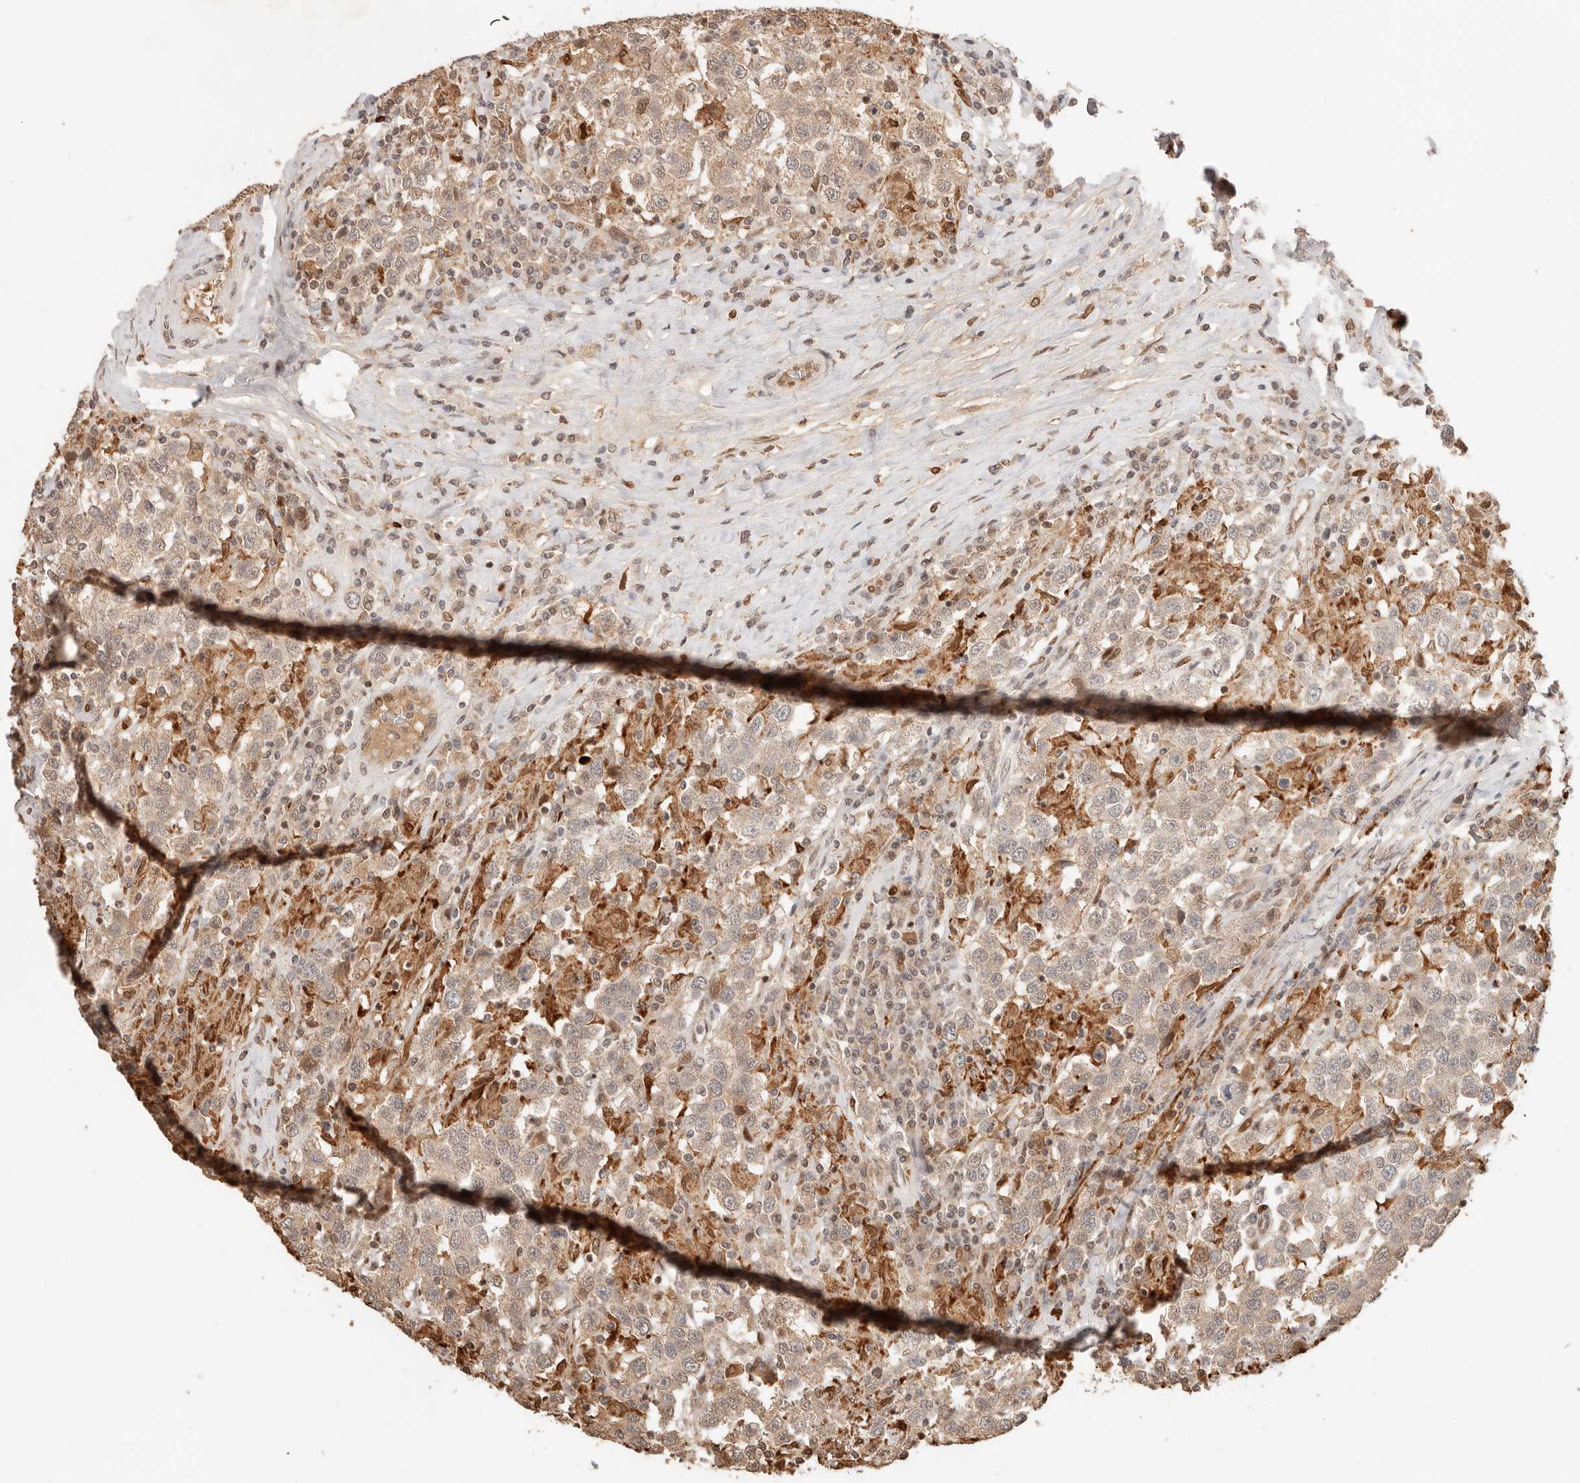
{"staining": {"intensity": "negative", "quantity": "none", "location": "none"}, "tissue": "testis cancer", "cell_type": "Tumor cells", "image_type": "cancer", "snomed": [{"axis": "morphology", "description": "Seminoma, NOS"}, {"axis": "topography", "description": "Testis"}], "caption": "Immunohistochemistry (IHC) micrograph of human testis cancer stained for a protein (brown), which exhibits no staining in tumor cells.", "gene": "NPAS2", "patient": {"sex": "male", "age": 41}}